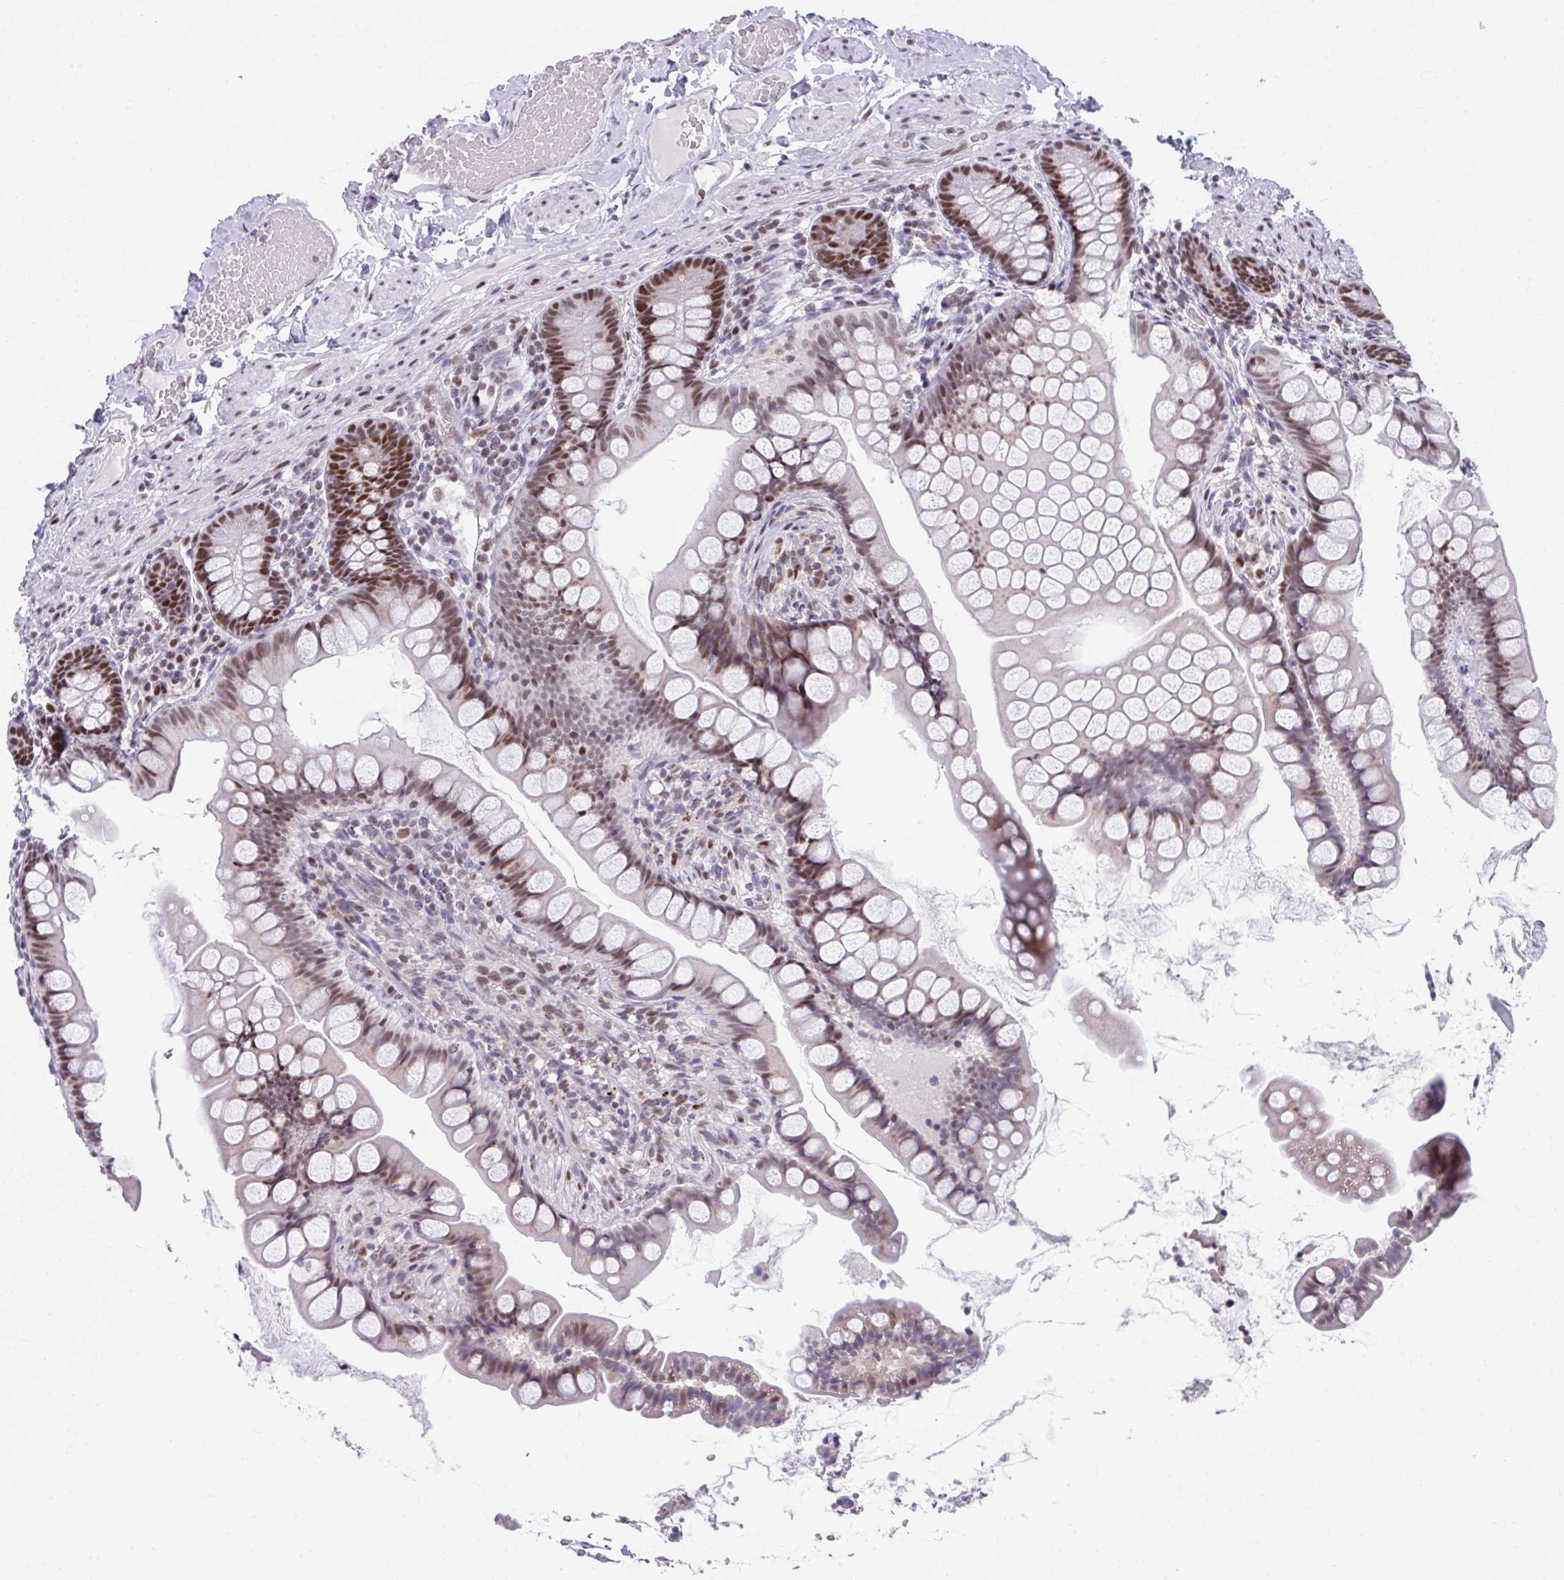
{"staining": {"intensity": "moderate", "quantity": "25%-75%", "location": "nuclear"}, "tissue": "small intestine", "cell_type": "Glandular cells", "image_type": "normal", "snomed": [{"axis": "morphology", "description": "Normal tissue, NOS"}, {"axis": "topography", "description": "Small intestine"}], "caption": "Protein expression analysis of unremarkable small intestine exhibits moderate nuclear expression in about 25%-75% of glandular cells. The staining was performed using DAB (3,3'-diaminobenzidine), with brown indicating positive protein expression. Nuclei are stained blue with hematoxylin.", "gene": "SLC35C2", "patient": {"sex": "male", "age": 70}}